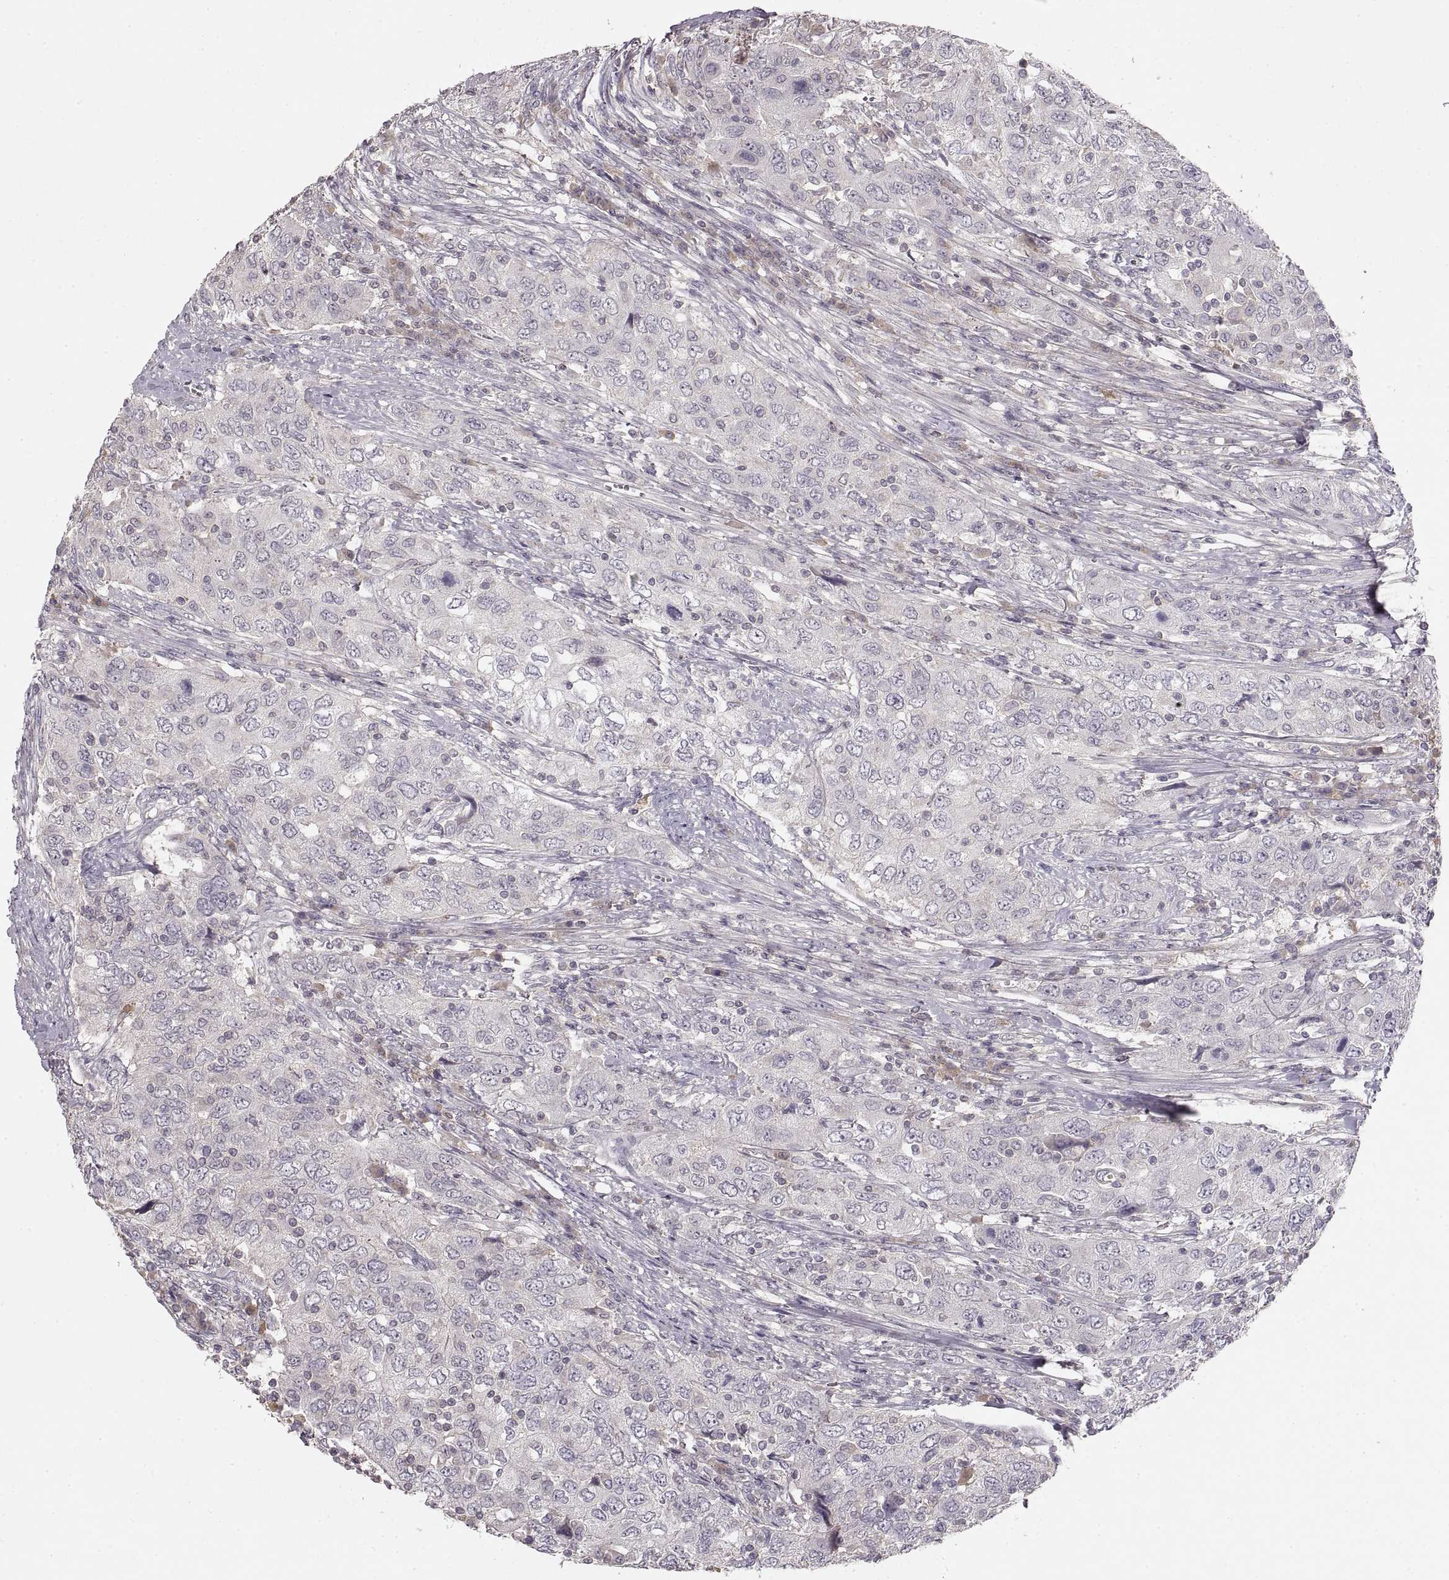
{"staining": {"intensity": "negative", "quantity": "none", "location": "none"}, "tissue": "urothelial cancer", "cell_type": "Tumor cells", "image_type": "cancer", "snomed": [{"axis": "morphology", "description": "Urothelial carcinoma, High grade"}, {"axis": "topography", "description": "Urinary bladder"}], "caption": "Tumor cells are negative for protein expression in human urothelial cancer.", "gene": "ADAM11", "patient": {"sex": "male", "age": 76}}